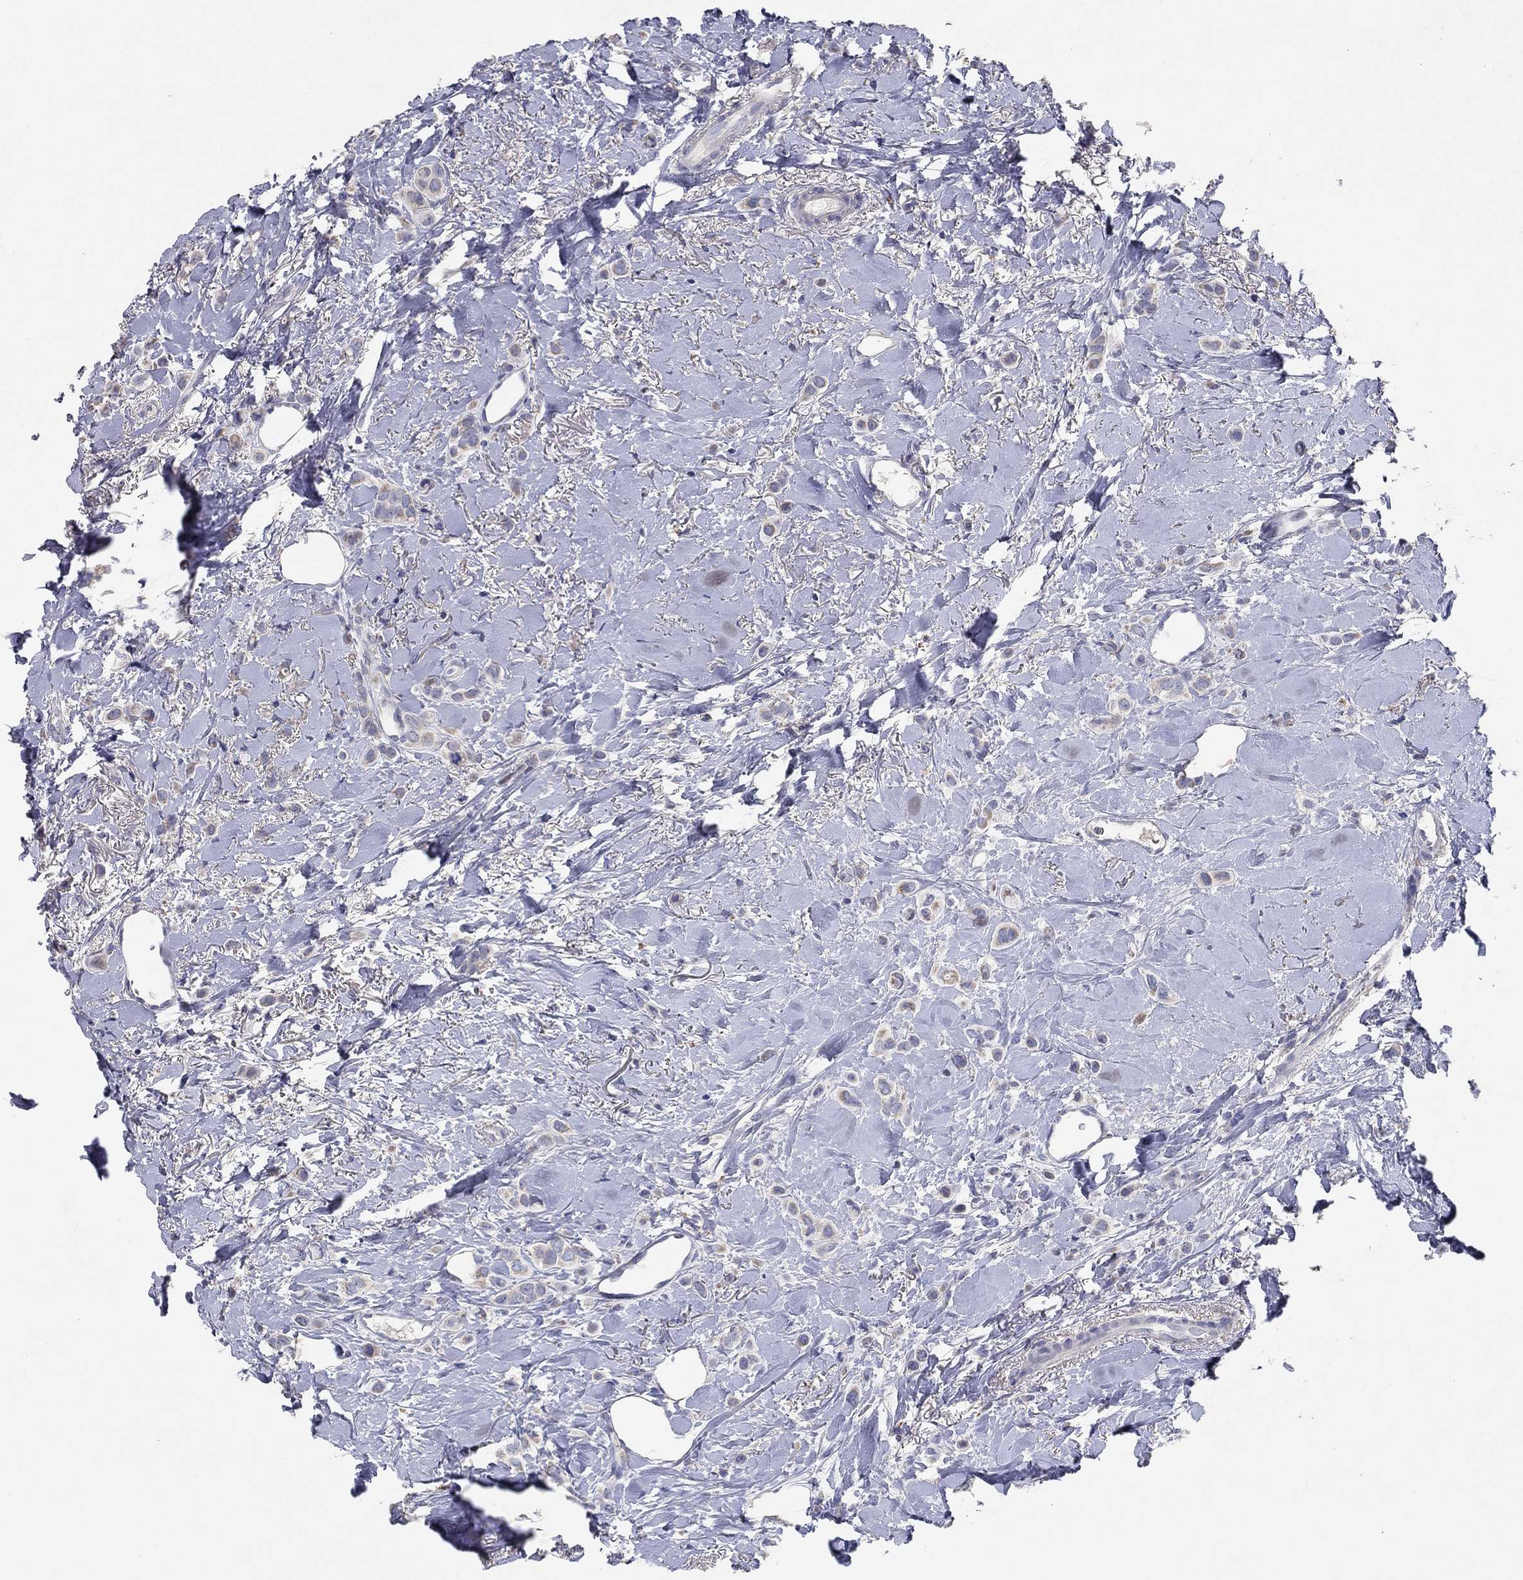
{"staining": {"intensity": "negative", "quantity": "none", "location": "none"}, "tissue": "breast cancer", "cell_type": "Tumor cells", "image_type": "cancer", "snomed": [{"axis": "morphology", "description": "Lobular carcinoma"}, {"axis": "topography", "description": "Breast"}], "caption": "Breast cancer (lobular carcinoma) stained for a protein using immunohistochemistry exhibits no expression tumor cells.", "gene": "PTGDS", "patient": {"sex": "female", "age": 66}}